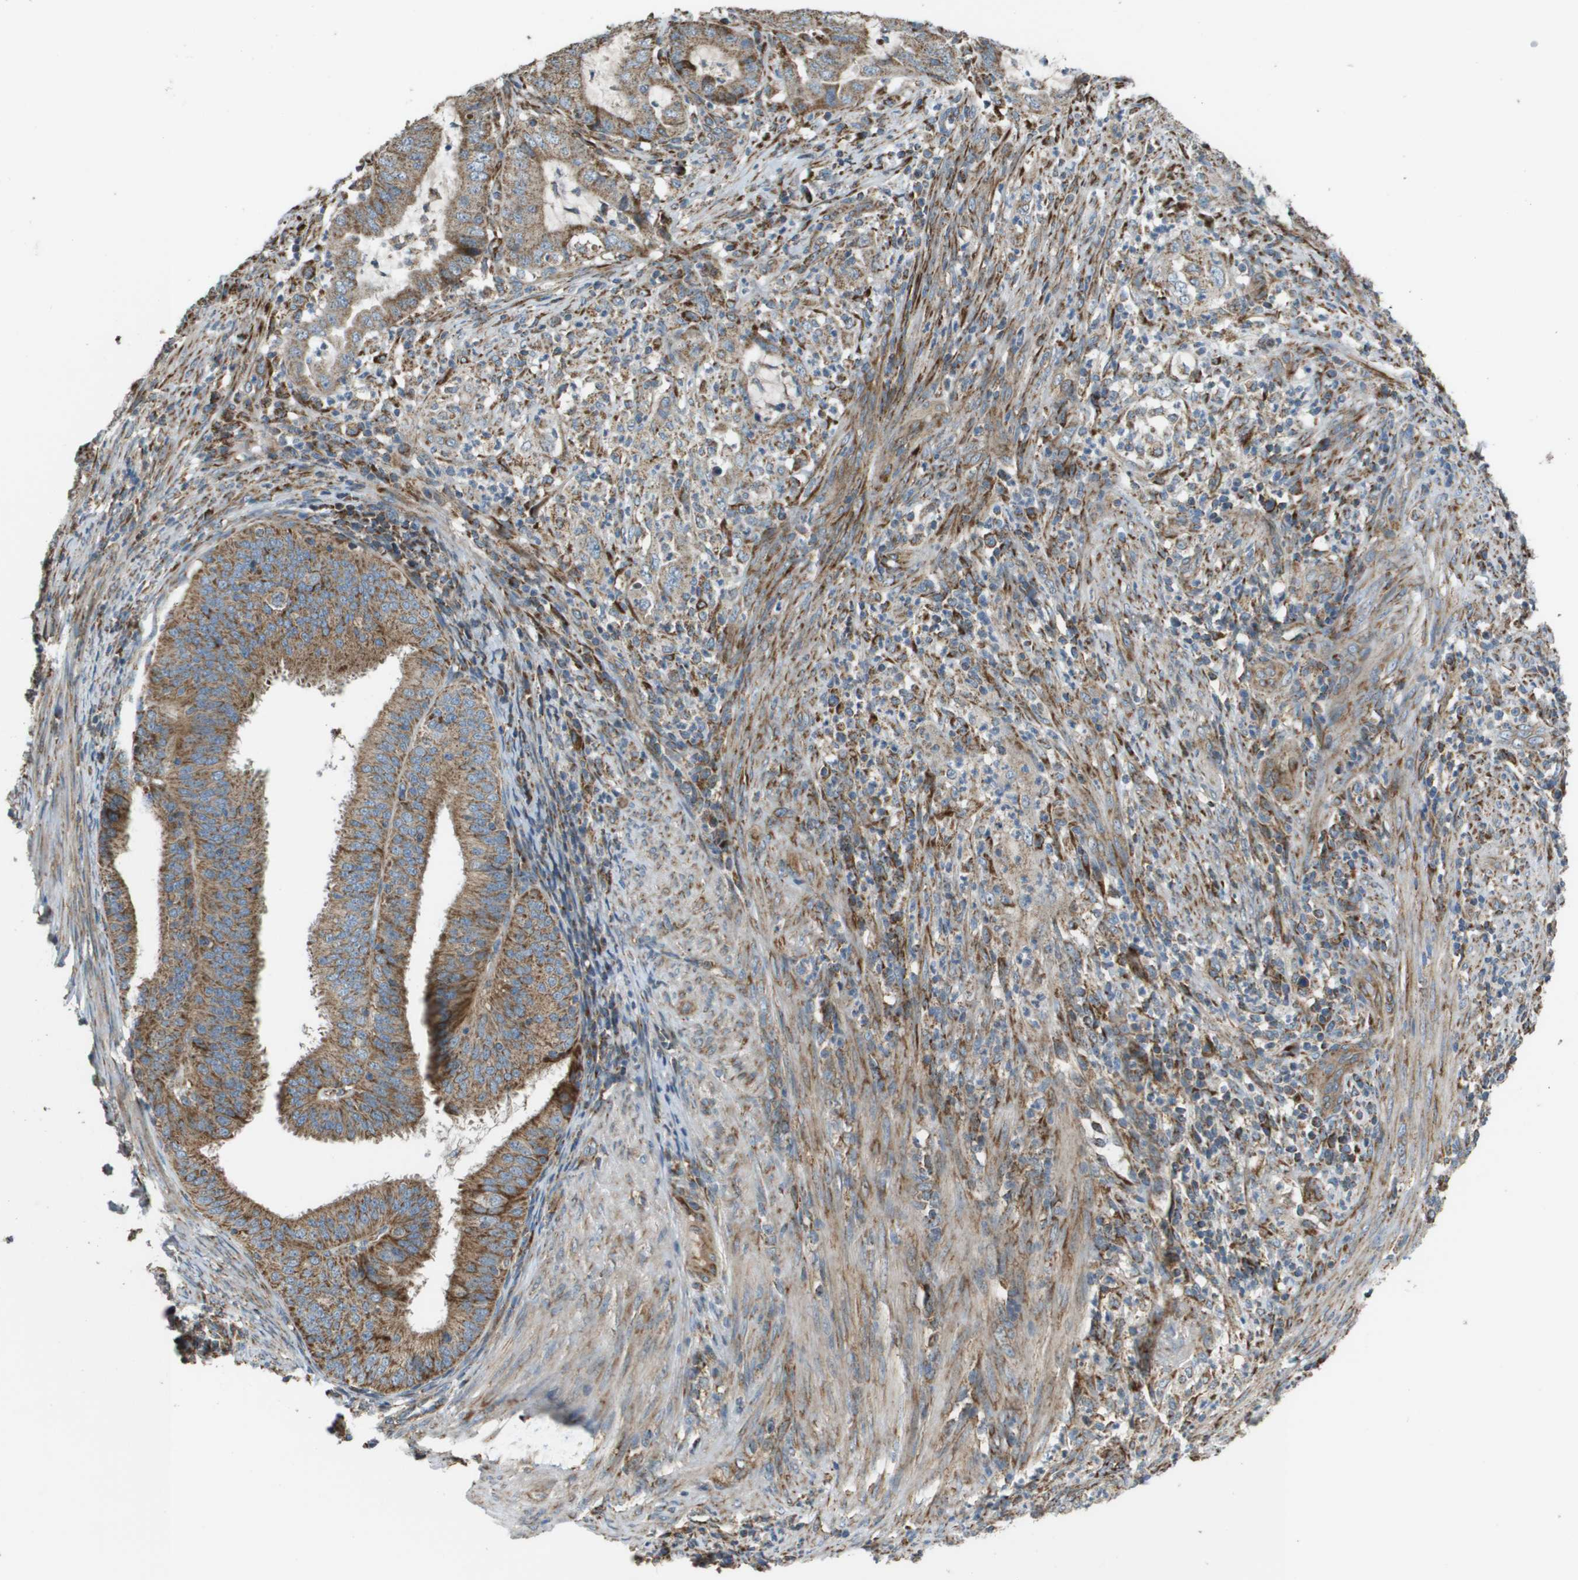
{"staining": {"intensity": "moderate", "quantity": ">75%", "location": "cytoplasmic/membranous"}, "tissue": "endometrial cancer", "cell_type": "Tumor cells", "image_type": "cancer", "snomed": [{"axis": "morphology", "description": "Adenocarcinoma, NOS"}, {"axis": "topography", "description": "Endometrium"}], "caption": "Protein staining of endometrial adenocarcinoma tissue demonstrates moderate cytoplasmic/membranous staining in about >75% of tumor cells.", "gene": "NRK", "patient": {"sex": "female", "age": 70}}